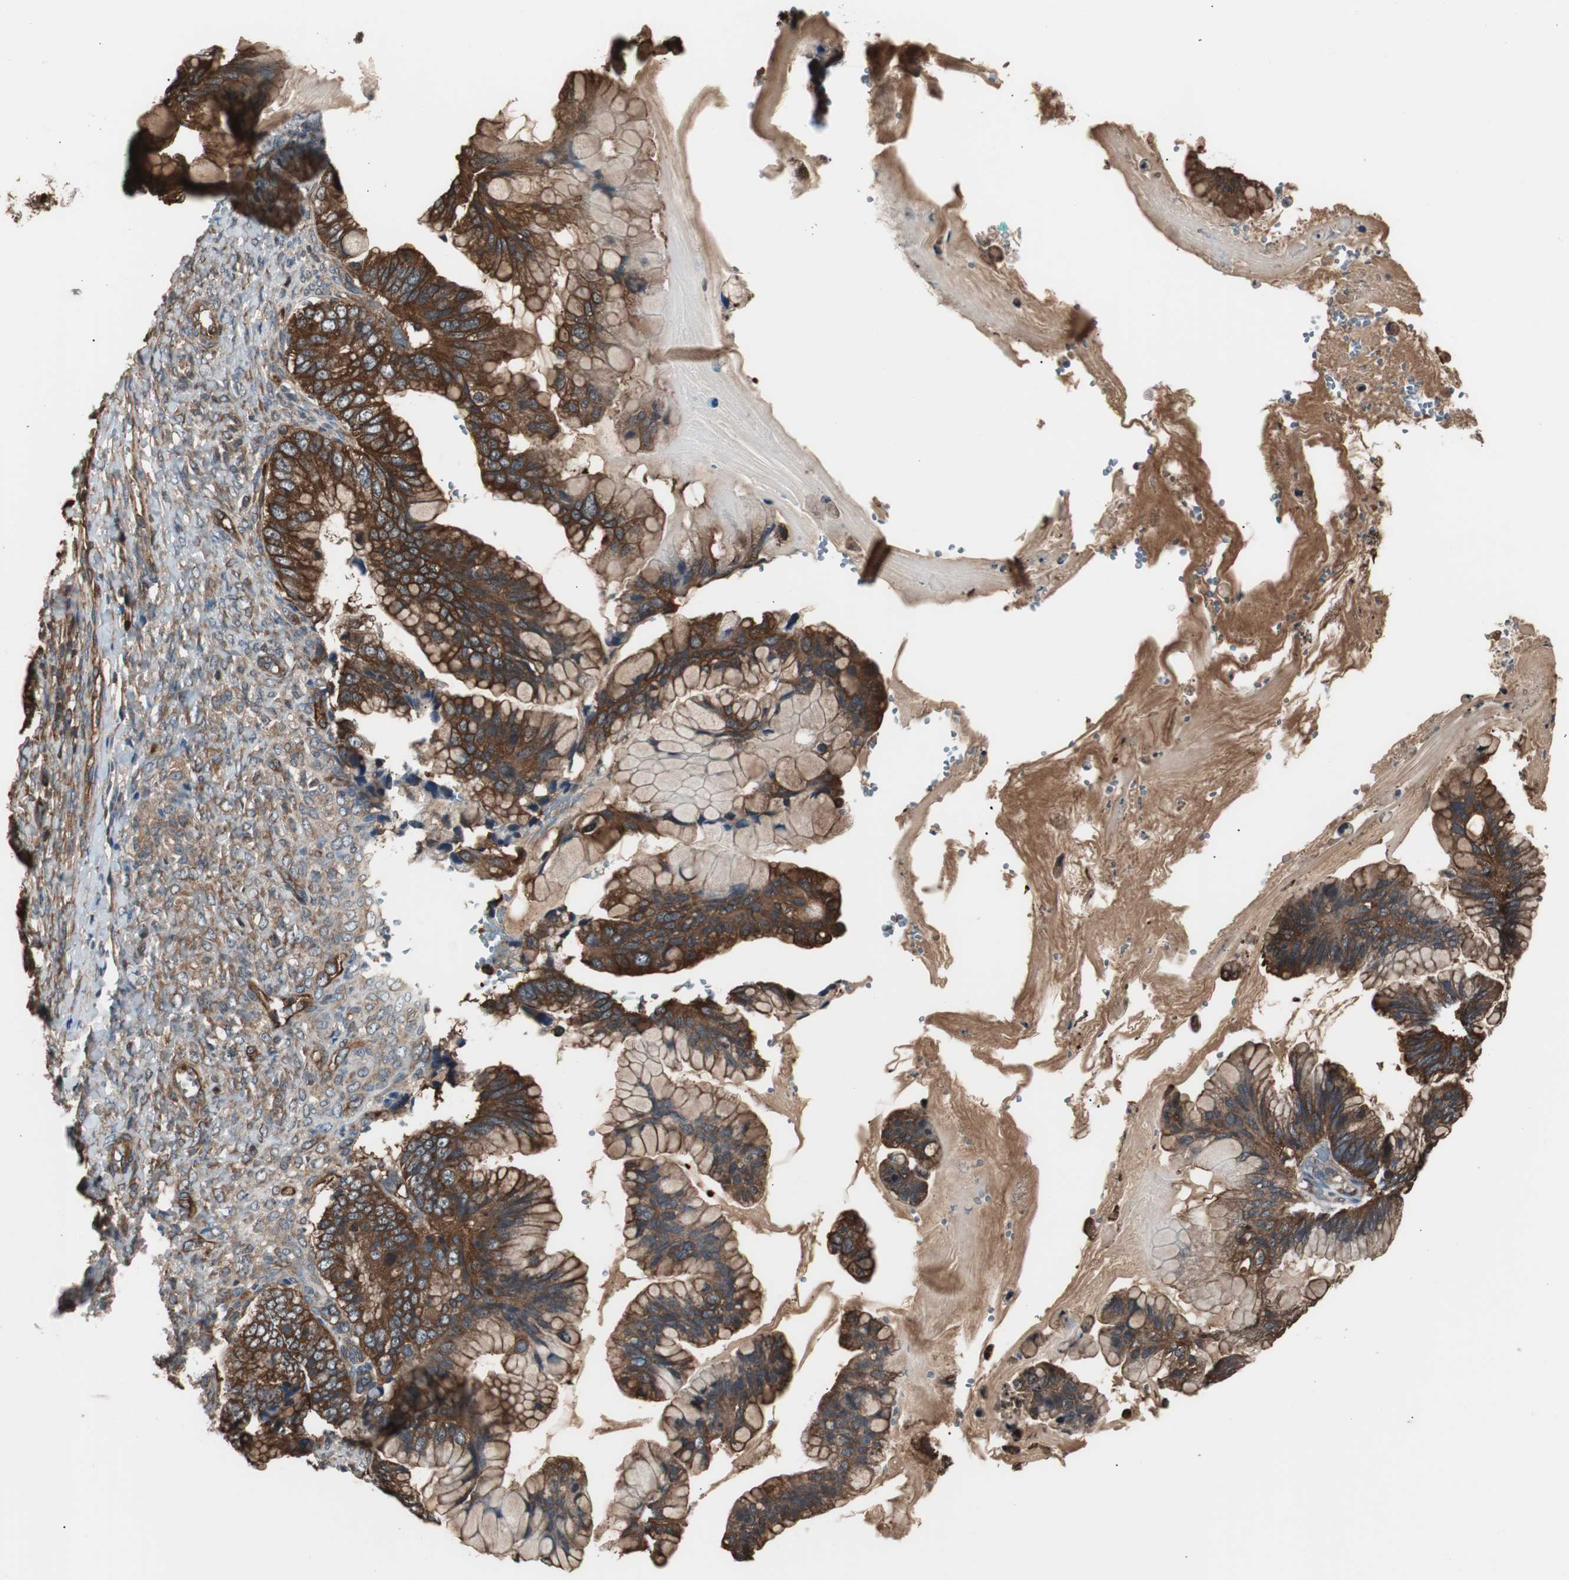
{"staining": {"intensity": "strong", "quantity": ">75%", "location": "cytoplasmic/membranous"}, "tissue": "ovarian cancer", "cell_type": "Tumor cells", "image_type": "cancer", "snomed": [{"axis": "morphology", "description": "Cystadenocarcinoma, mucinous, NOS"}, {"axis": "topography", "description": "Ovary"}], "caption": "A high-resolution histopathology image shows immunohistochemistry (IHC) staining of mucinous cystadenocarcinoma (ovarian), which shows strong cytoplasmic/membranous expression in about >75% of tumor cells. (brown staining indicates protein expression, while blue staining denotes nuclei).", "gene": "CAPNS1", "patient": {"sex": "female", "age": 36}}